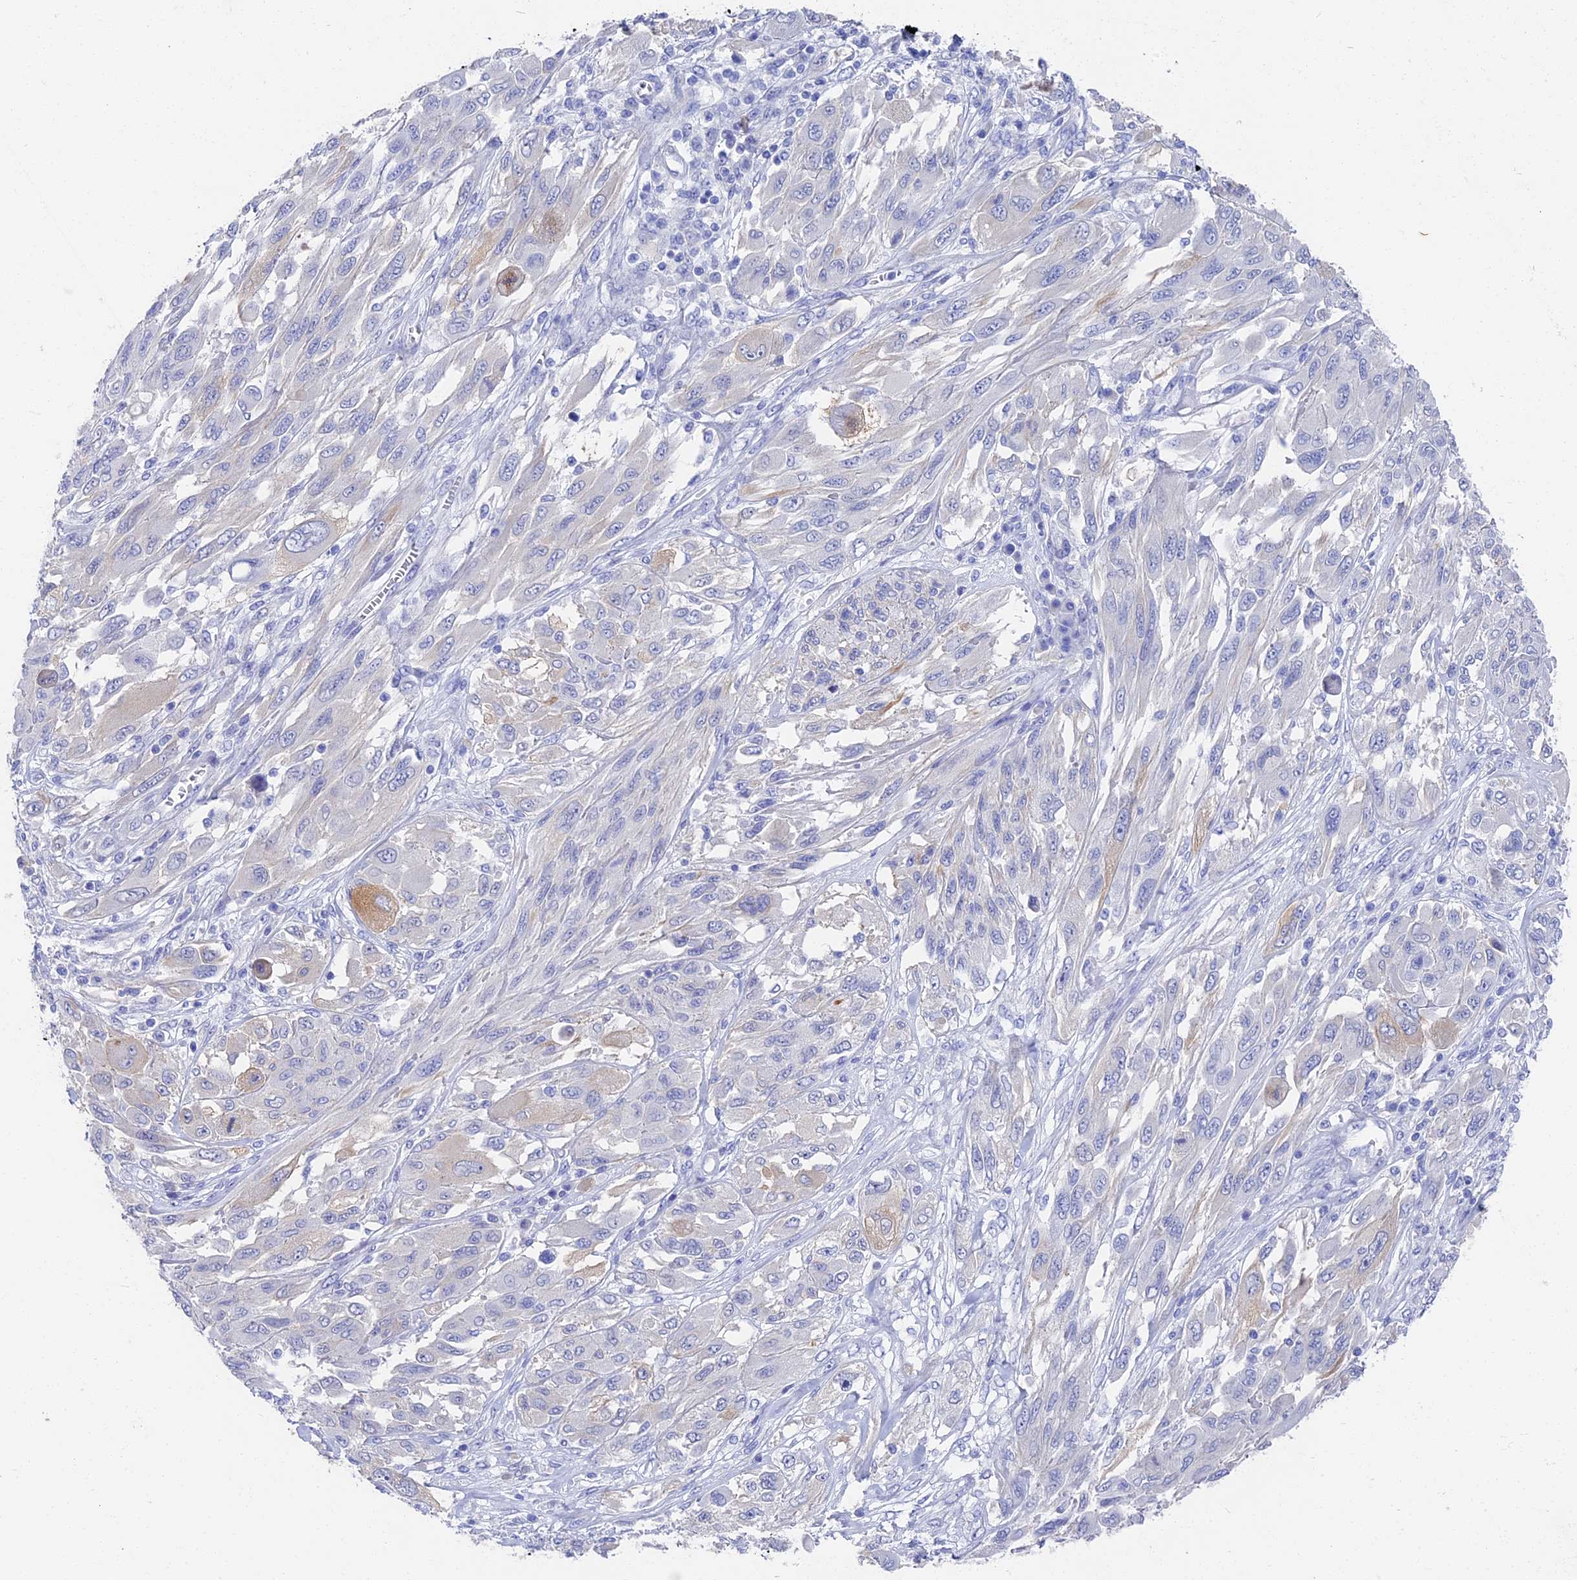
{"staining": {"intensity": "negative", "quantity": "none", "location": "none"}, "tissue": "melanoma", "cell_type": "Tumor cells", "image_type": "cancer", "snomed": [{"axis": "morphology", "description": "Malignant melanoma, NOS"}, {"axis": "topography", "description": "Skin"}], "caption": "A photomicrograph of melanoma stained for a protein exhibits no brown staining in tumor cells.", "gene": "VPS33B", "patient": {"sex": "female", "age": 91}}